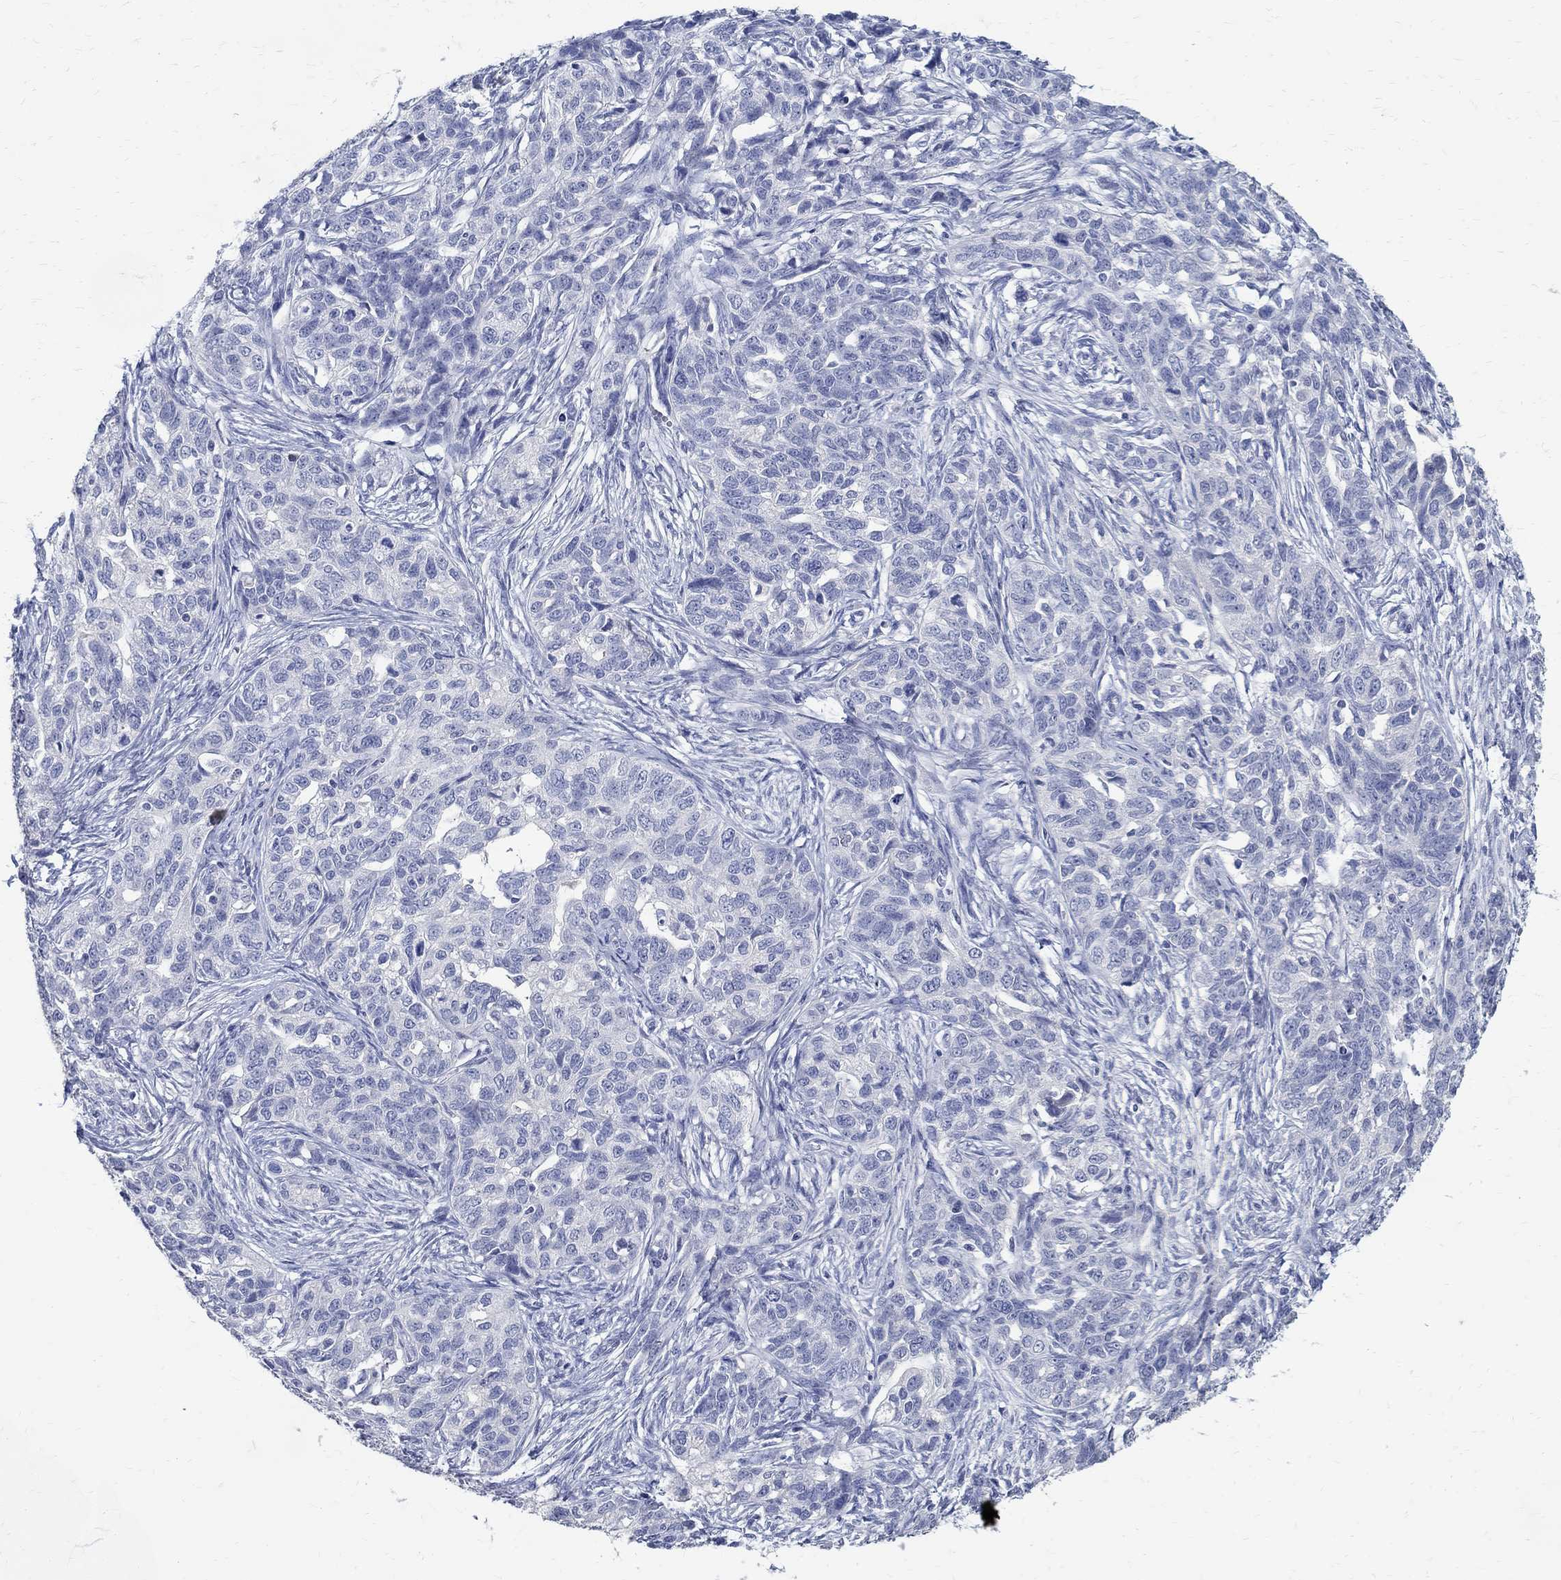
{"staining": {"intensity": "negative", "quantity": "none", "location": "none"}, "tissue": "ovarian cancer", "cell_type": "Tumor cells", "image_type": "cancer", "snomed": [{"axis": "morphology", "description": "Cystadenocarcinoma, serous, NOS"}, {"axis": "topography", "description": "Ovary"}], "caption": "This is a histopathology image of immunohistochemistry staining of ovarian serous cystadenocarcinoma, which shows no expression in tumor cells.", "gene": "SOX2", "patient": {"sex": "female", "age": 71}}